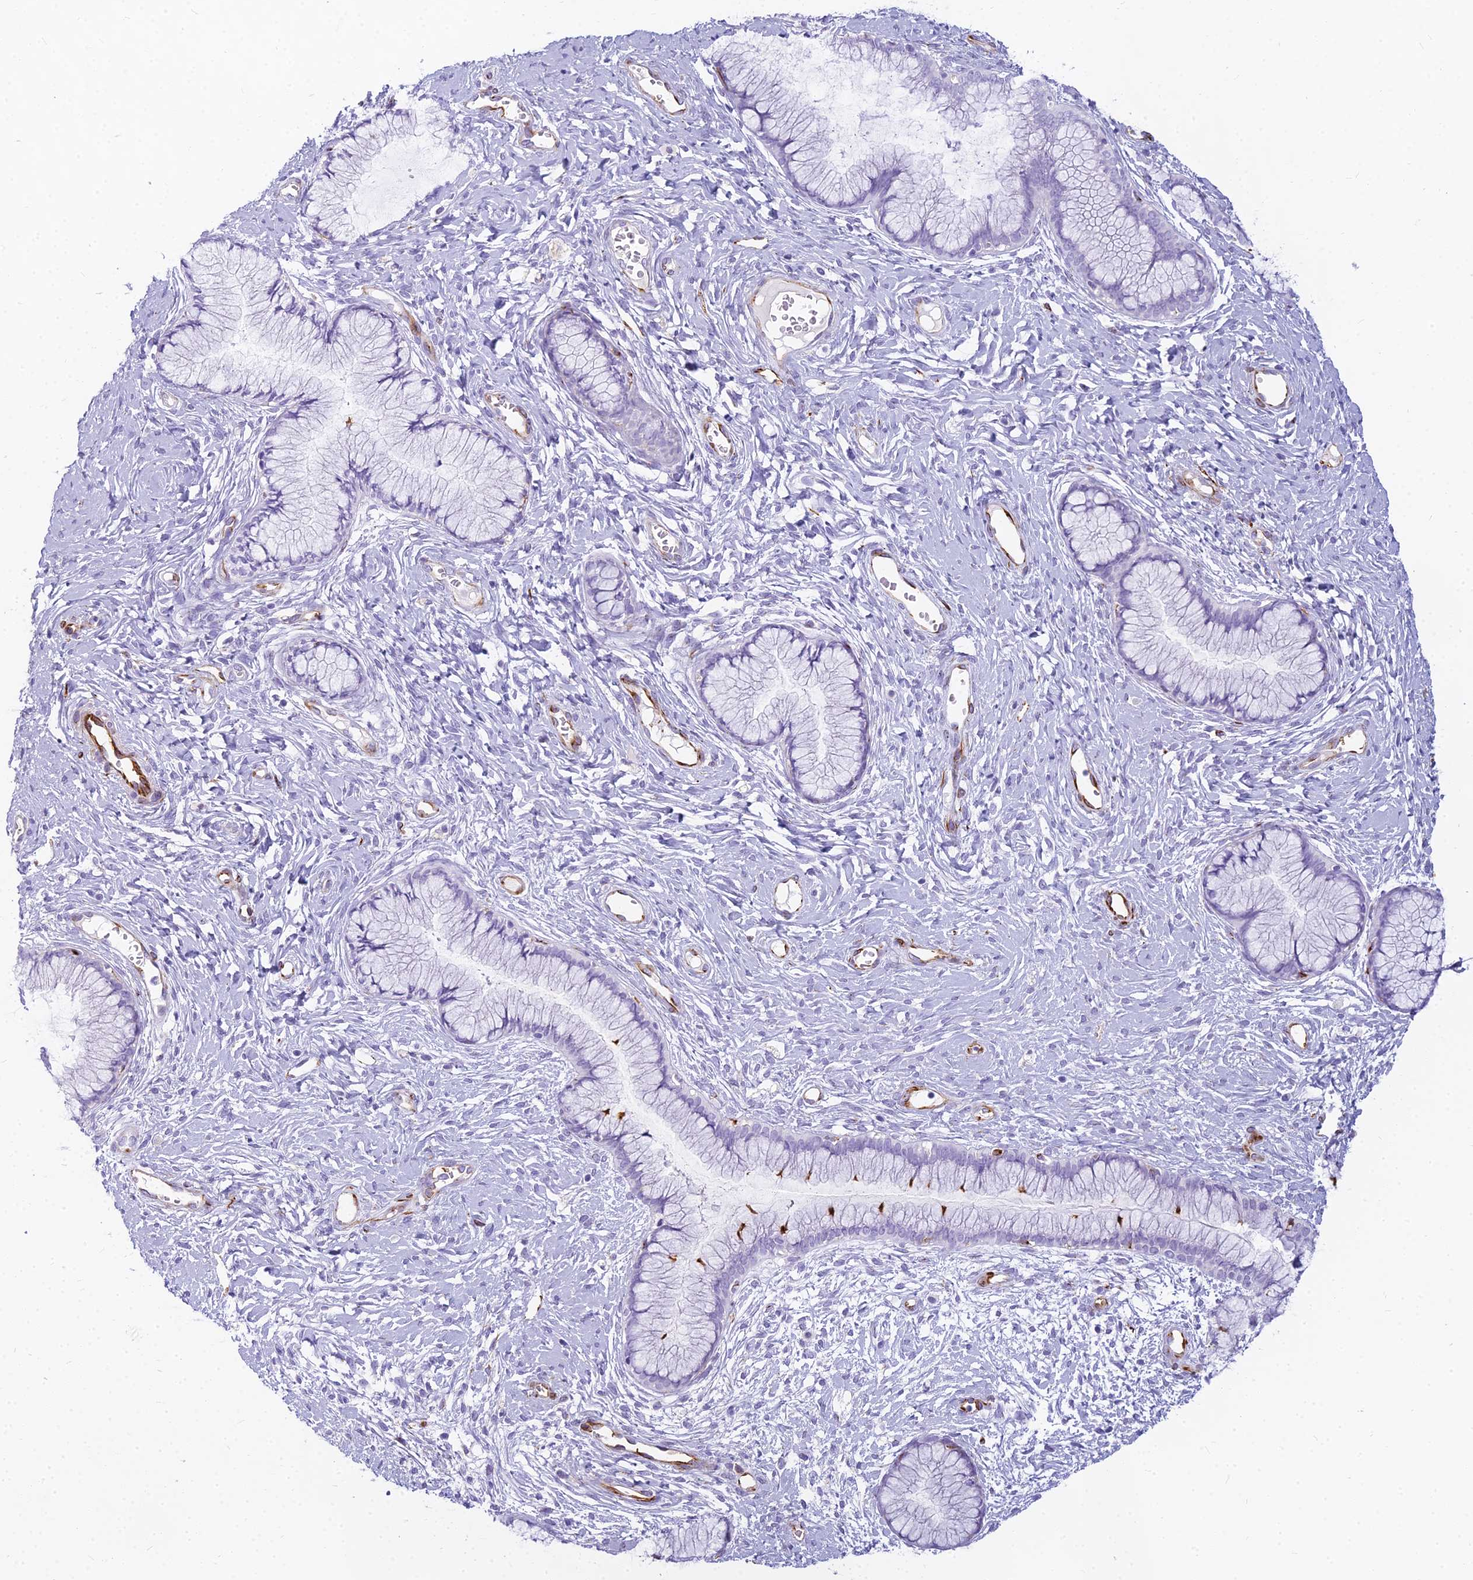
{"staining": {"intensity": "negative", "quantity": "none", "location": "none"}, "tissue": "cervix", "cell_type": "Glandular cells", "image_type": "normal", "snomed": [{"axis": "morphology", "description": "Normal tissue, NOS"}, {"axis": "topography", "description": "Cervix"}], "caption": "An immunohistochemistry (IHC) photomicrograph of unremarkable cervix is shown. There is no staining in glandular cells of cervix. (DAB (3,3'-diaminobenzidine) IHC, high magnification).", "gene": "ENSG00000265118", "patient": {"sex": "female", "age": 42}}